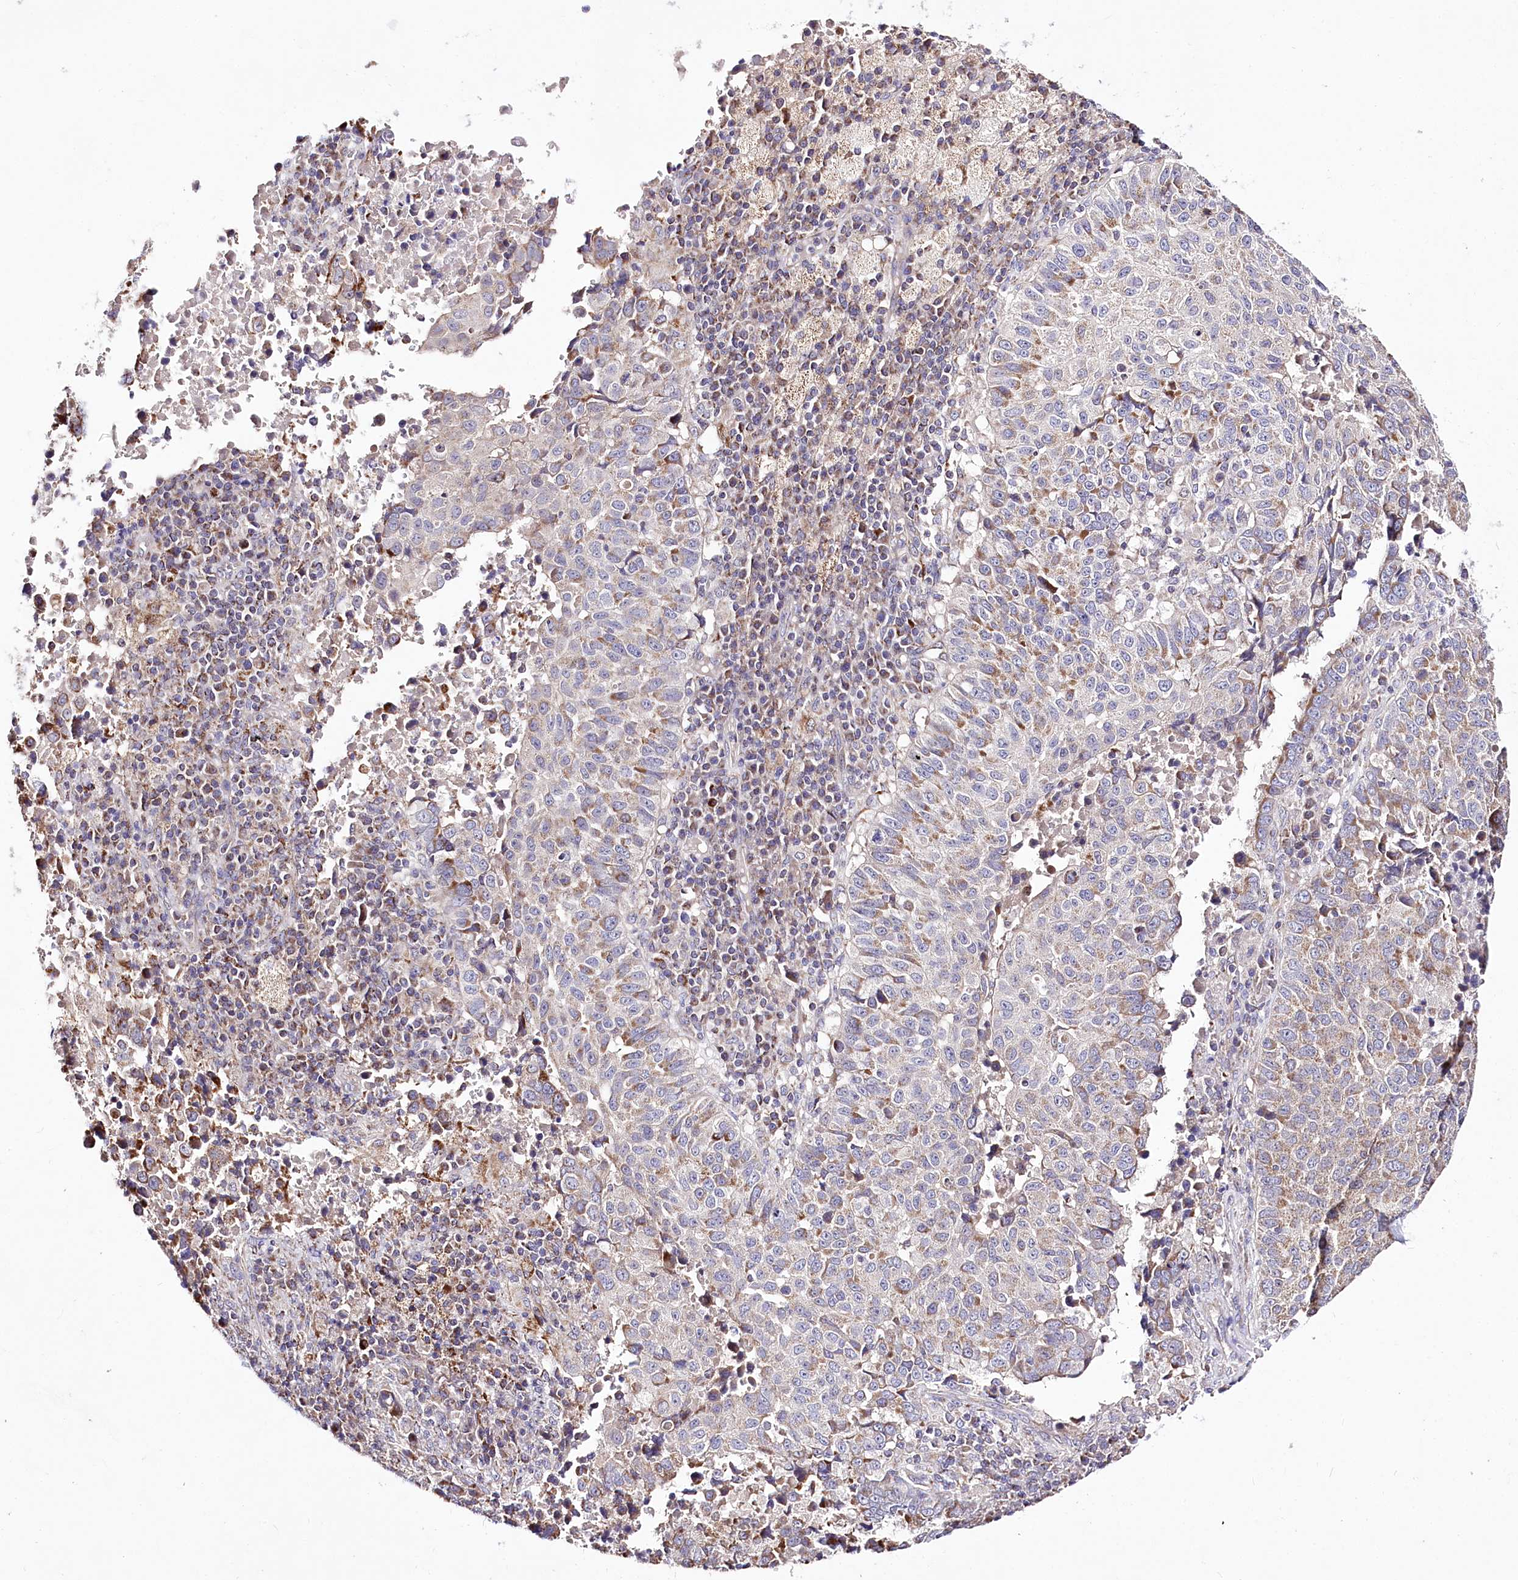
{"staining": {"intensity": "moderate", "quantity": "25%-75%", "location": "cytoplasmic/membranous"}, "tissue": "lung cancer", "cell_type": "Tumor cells", "image_type": "cancer", "snomed": [{"axis": "morphology", "description": "Squamous cell carcinoma, NOS"}, {"axis": "topography", "description": "Lung"}], "caption": "Lung cancer stained with DAB immunohistochemistry (IHC) shows medium levels of moderate cytoplasmic/membranous expression in approximately 25%-75% of tumor cells. Nuclei are stained in blue.", "gene": "ATE1", "patient": {"sex": "male", "age": 73}}